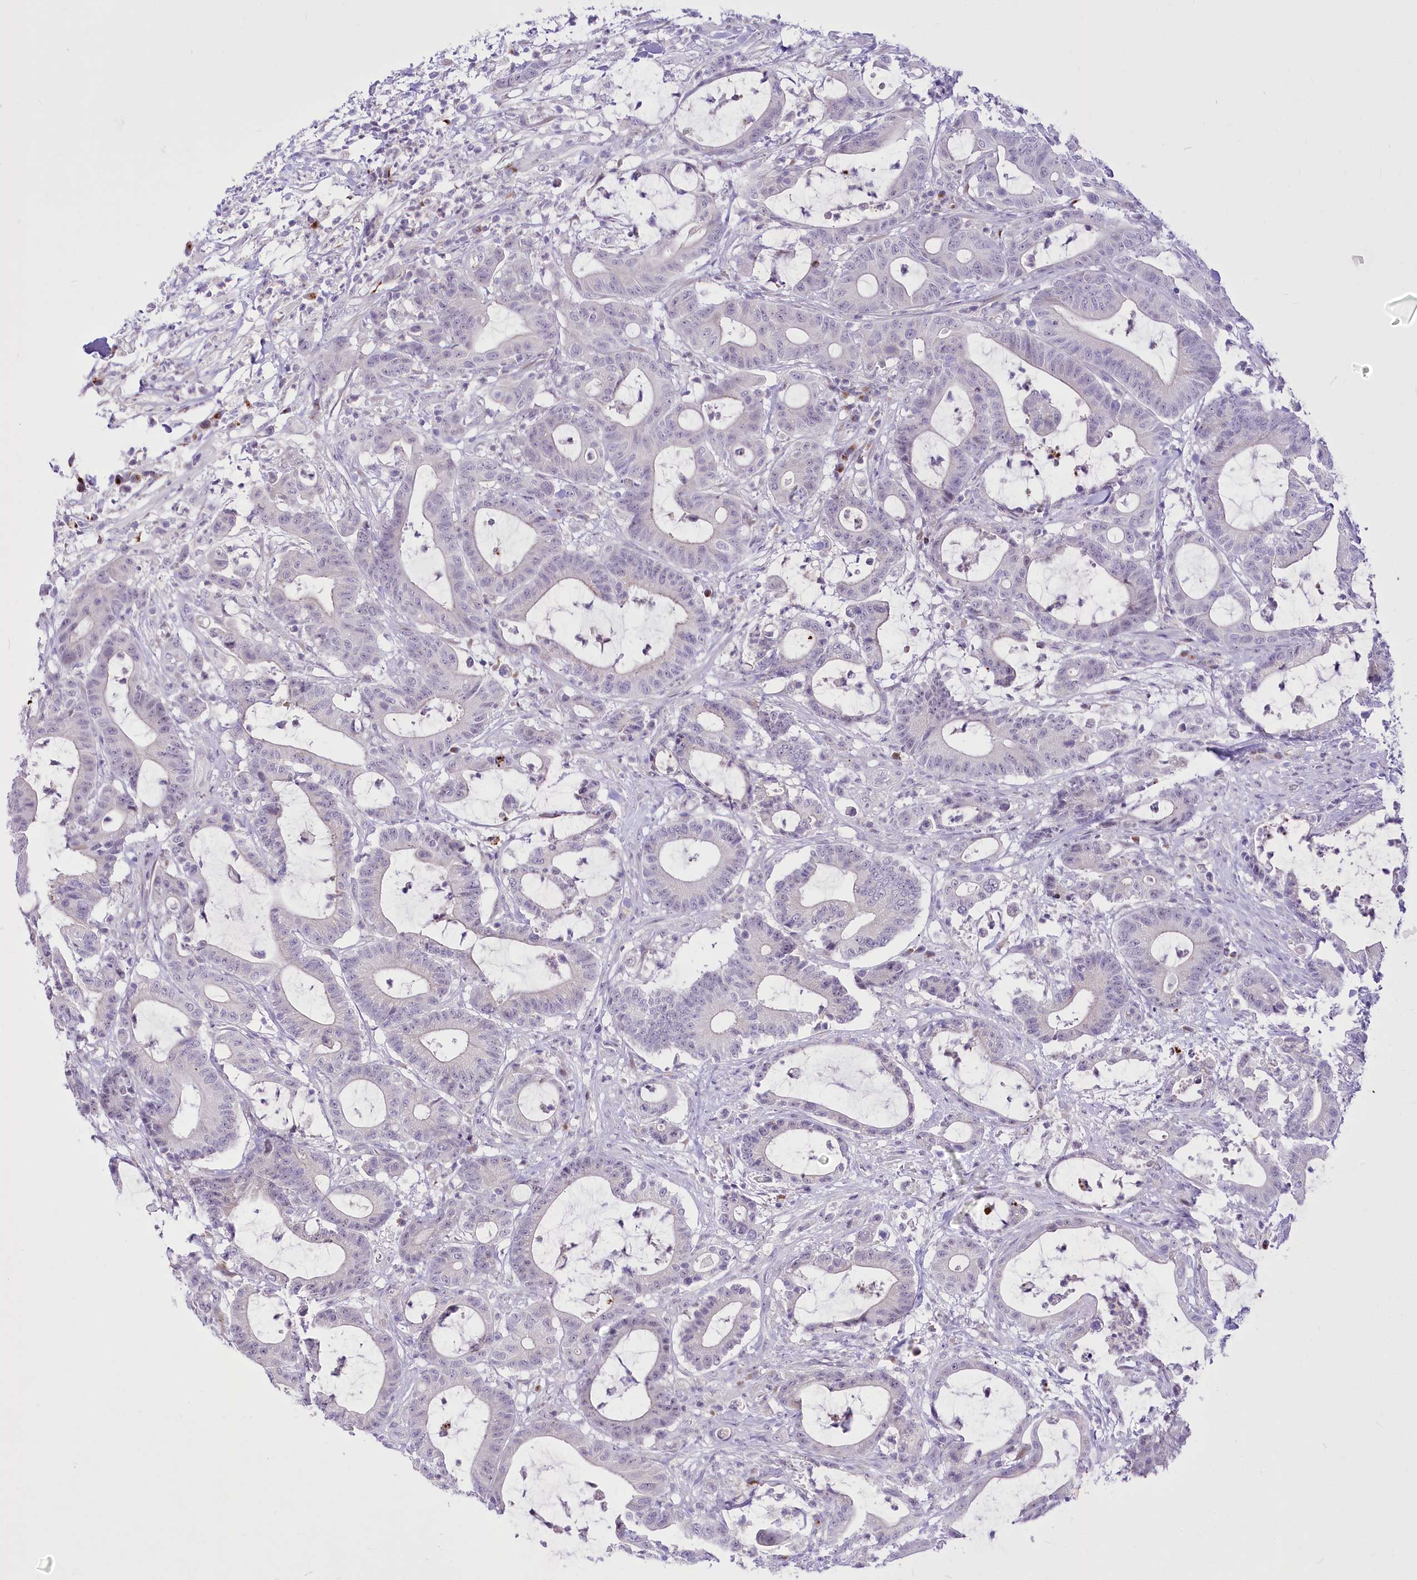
{"staining": {"intensity": "negative", "quantity": "none", "location": "none"}, "tissue": "colorectal cancer", "cell_type": "Tumor cells", "image_type": "cancer", "snomed": [{"axis": "morphology", "description": "Adenocarcinoma, NOS"}, {"axis": "topography", "description": "Colon"}], "caption": "Tumor cells show no significant protein positivity in adenocarcinoma (colorectal).", "gene": "BEND7", "patient": {"sex": "female", "age": 84}}